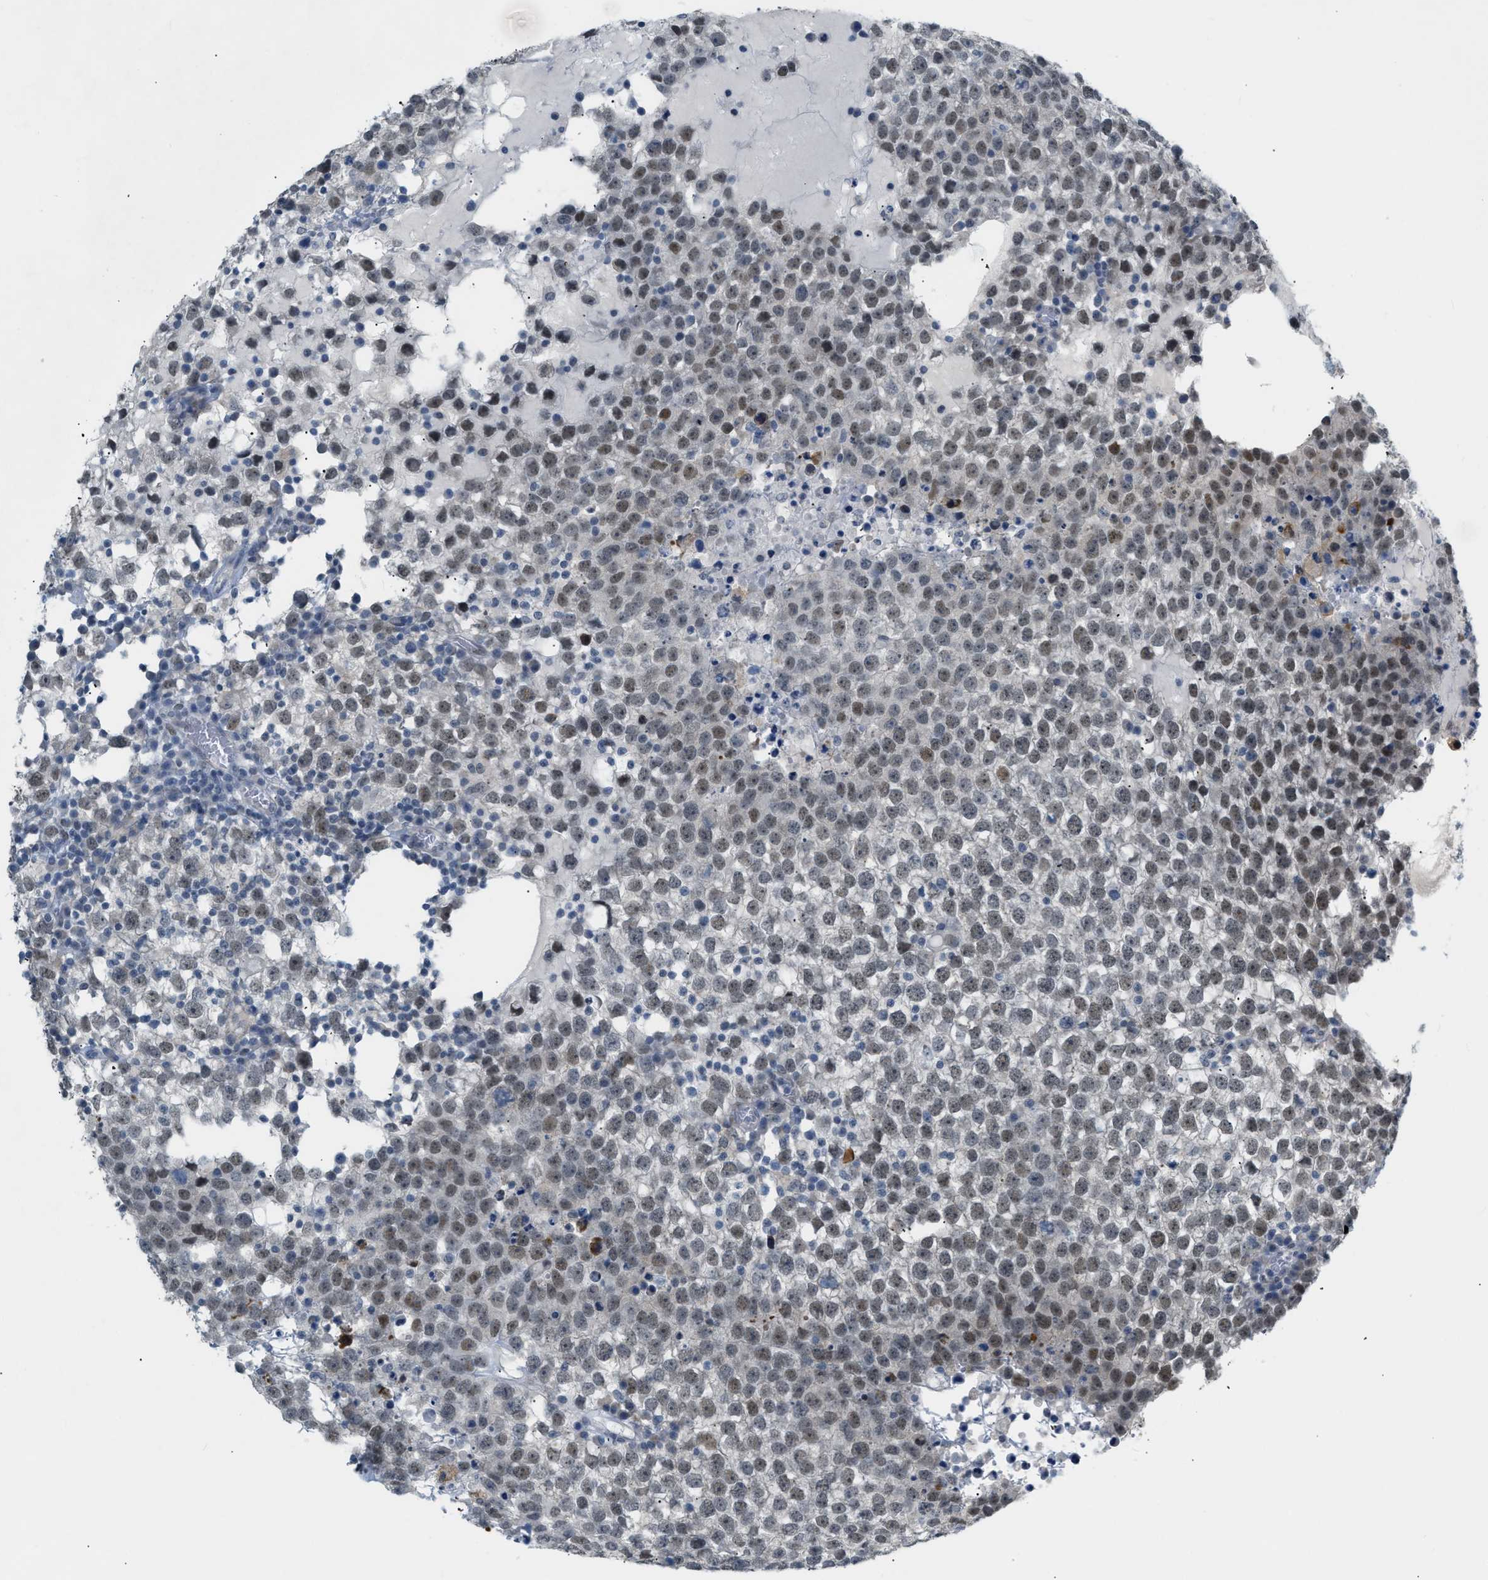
{"staining": {"intensity": "moderate", "quantity": "<25%", "location": "cytoplasmic/membranous,nuclear"}, "tissue": "testis cancer", "cell_type": "Tumor cells", "image_type": "cancer", "snomed": [{"axis": "morphology", "description": "Seminoma, NOS"}, {"axis": "topography", "description": "Testis"}], "caption": "Testis cancer stained with immunohistochemistry (IHC) displays moderate cytoplasmic/membranous and nuclear expression in approximately <25% of tumor cells. (IHC, brightfield microscopy, high magnification).", "gene": "ZNF408", "patient": {"sex": "male", "age": 65}}